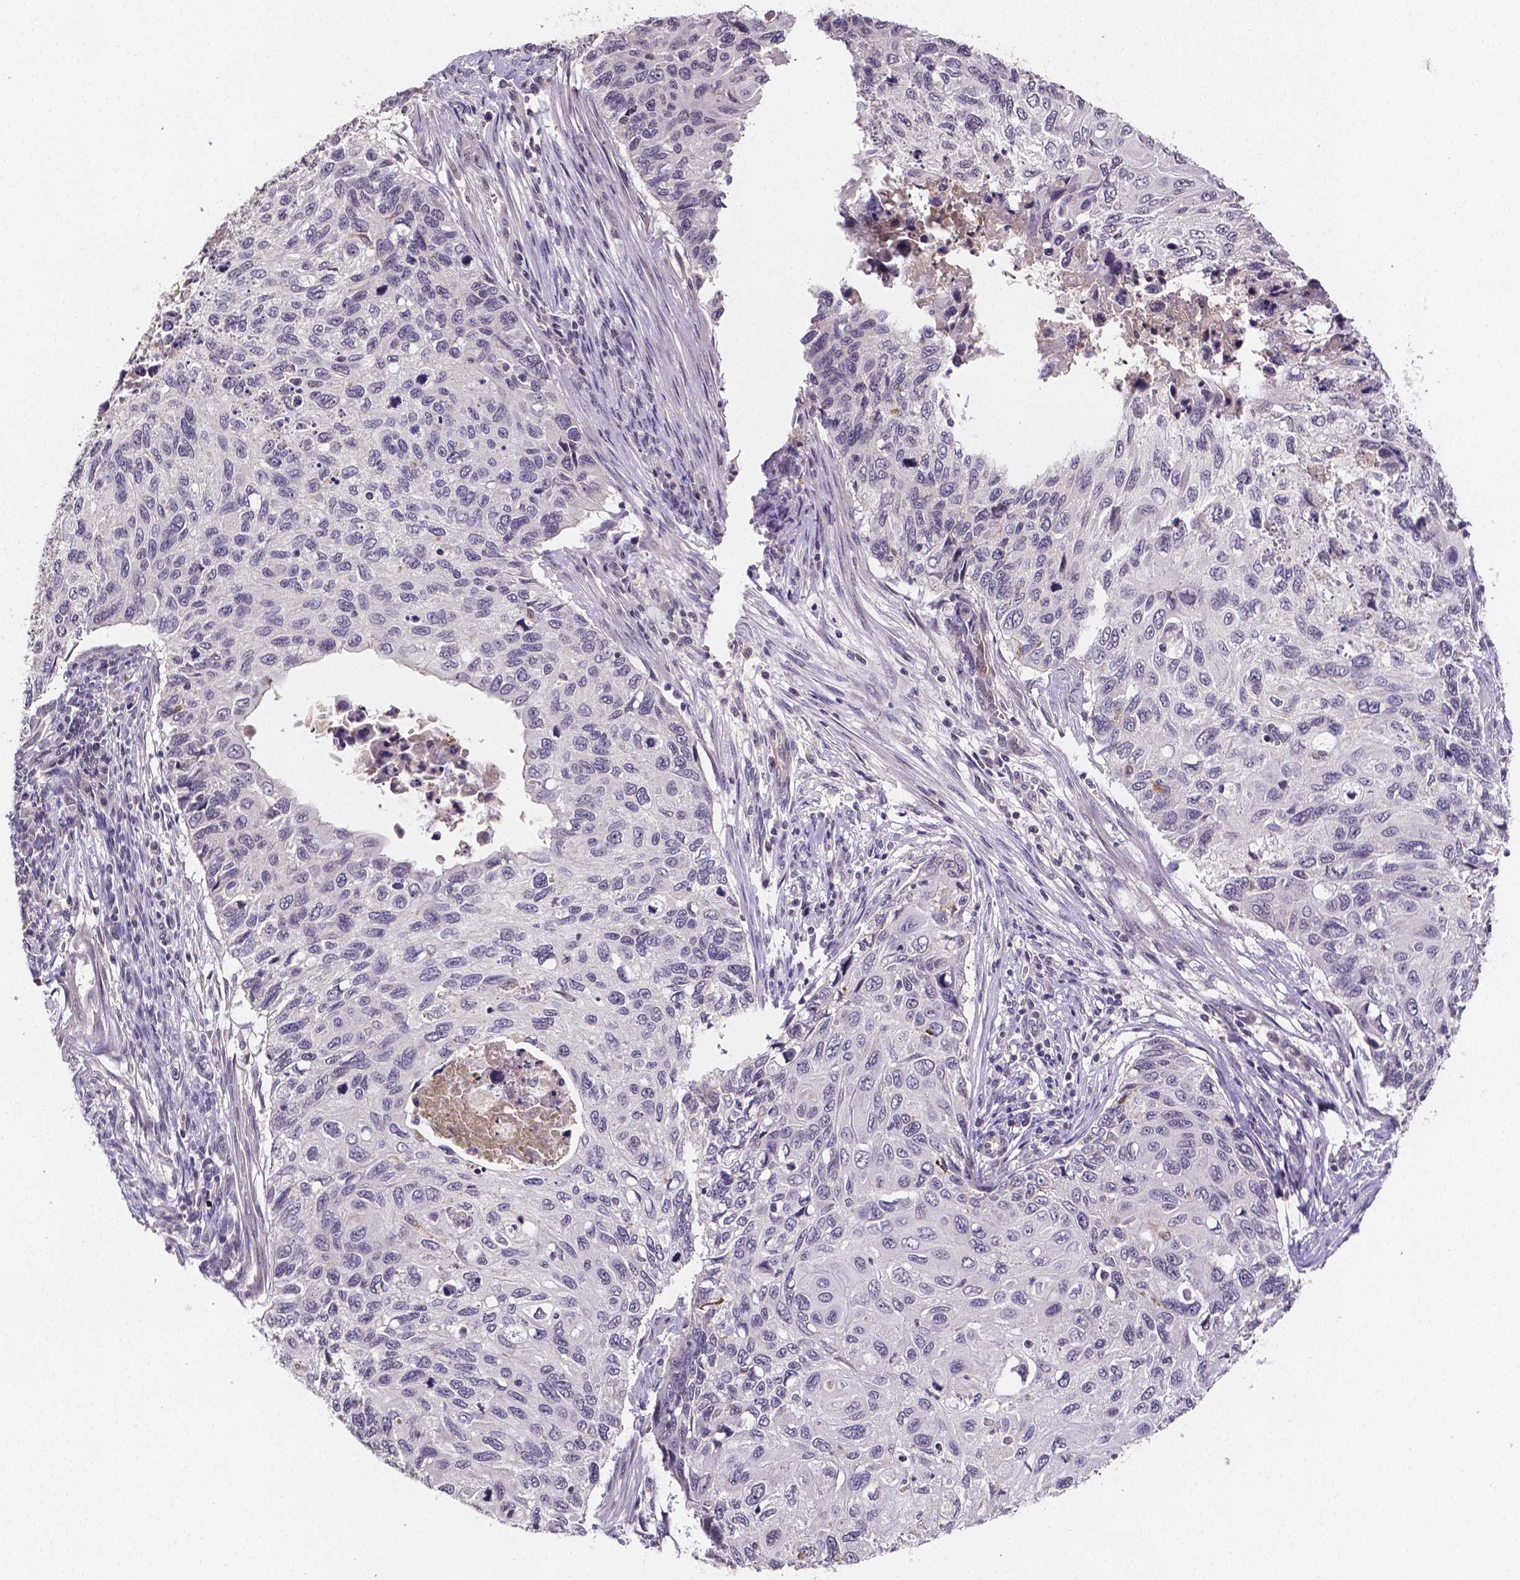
{"staining": {"intensity": "negative", "quantity": "none", "location": "none"}, "tissue": "cervical cancer", "cell_type": "Tumor cells", "image_type": "cancer", "snomed": [{"axis": "morphology", "description": "Squamous cell carcinoma, NOS"}, {"axis": "topography", "description": "Cervix"}], "caption": "Image shows no protein staining in tumor cells of cervical cancer tissue.", "gene": "NRGN", "patient": {"sex": "female", "age": 70}}